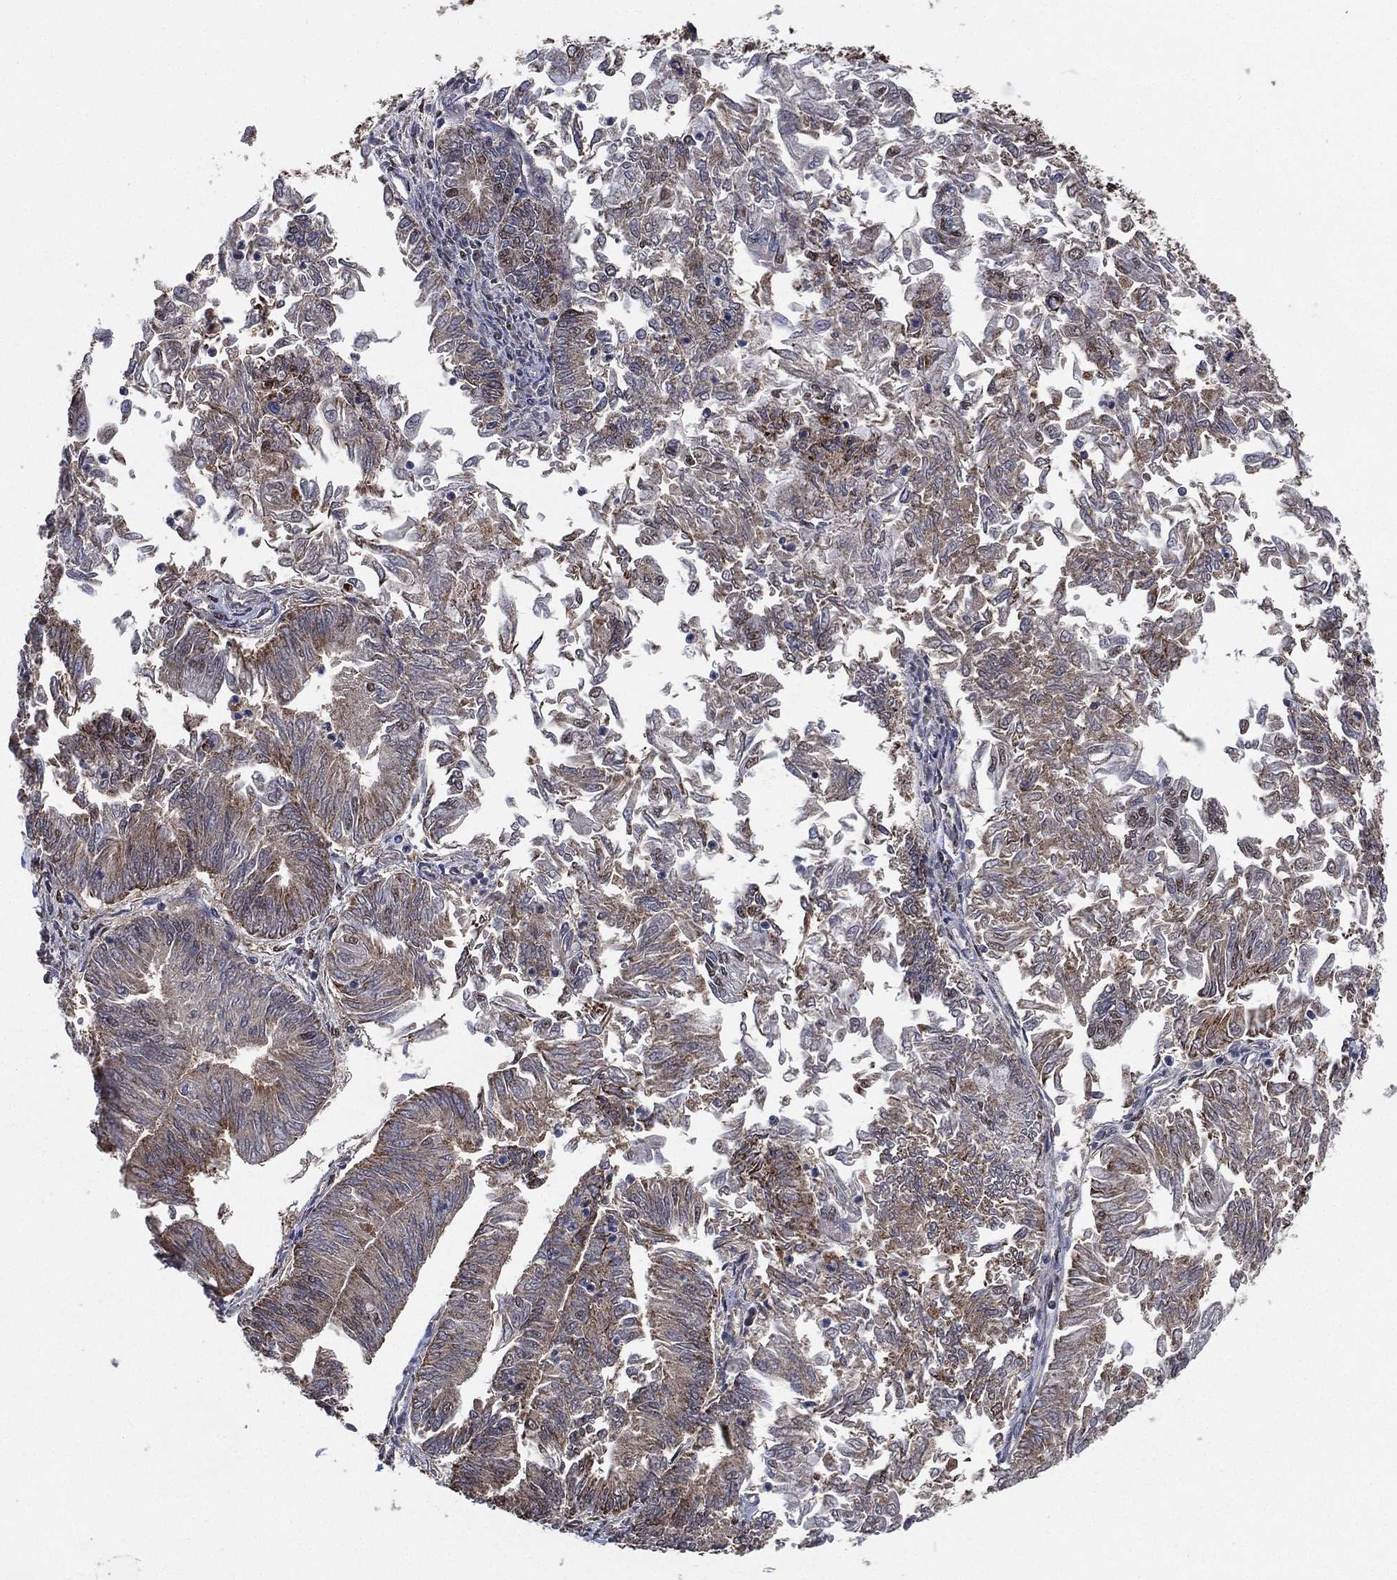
{"staining": {"intensity": "moderate", "quantity": "<25%", "location": "cytoplasmic/membranous"}, "tissue": "endometrial cancer", "cell_type": "Tumor cells", "image_type": "cancer", "snomed": [{"axis": "morphology", "description": "Adenocarcinoma, NOS"}, {"axis": "topography", "description": "Endometrium"}], "caption": "A low amount of moderate cytoplasmic/membranous positivity is present in approximately <25% of tumor cells in endometrial adenocarcinoma tissue.", "gene": "ALDH7A1", "patient": {"sex": "female", "age": 59}}